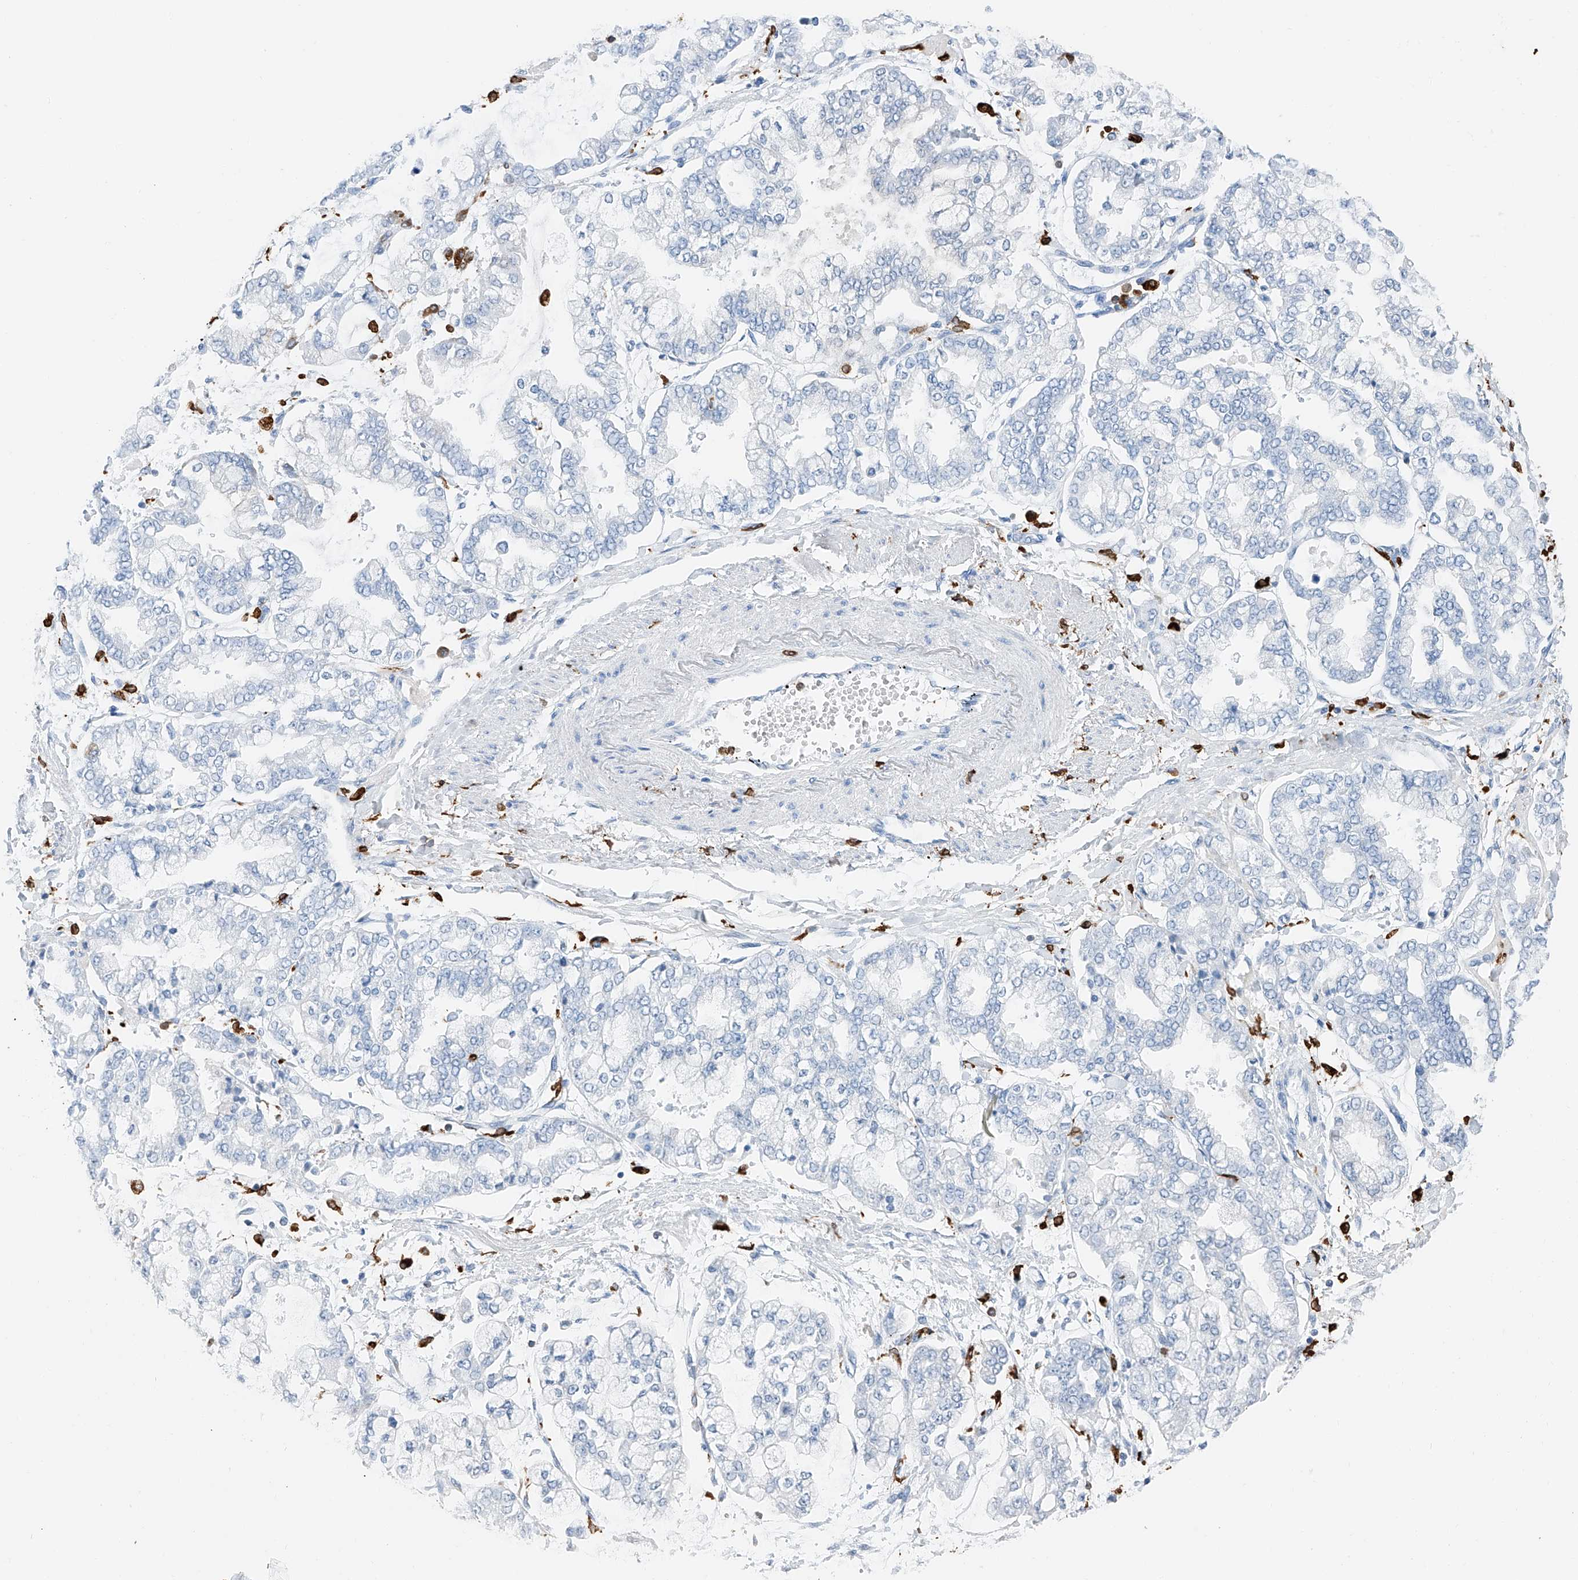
{"staining": {"intensity": "negative", "quantity": "none", "location": "none"}, "tissue": "stomach cancer", "cell_type": "Tumor cells", "image_type": "cancer", "snomed": [{"axis": "morphology", "description": "Normal tissue, NOS"}, {"axis": "morphology", "description": "Adenocarcinoma, NOS"}, {"axis": "topography", "description": "Stomach, upper"}, {"axis": "topography", "description": "Stomach"}], "caption": "Immunohistochemical staining of adenocarcinoma (stomach) demonstrates no significant positivity in tumor cells.", "gene": "TBXAS1", "patient": {"sex": "male", "age": 76}}